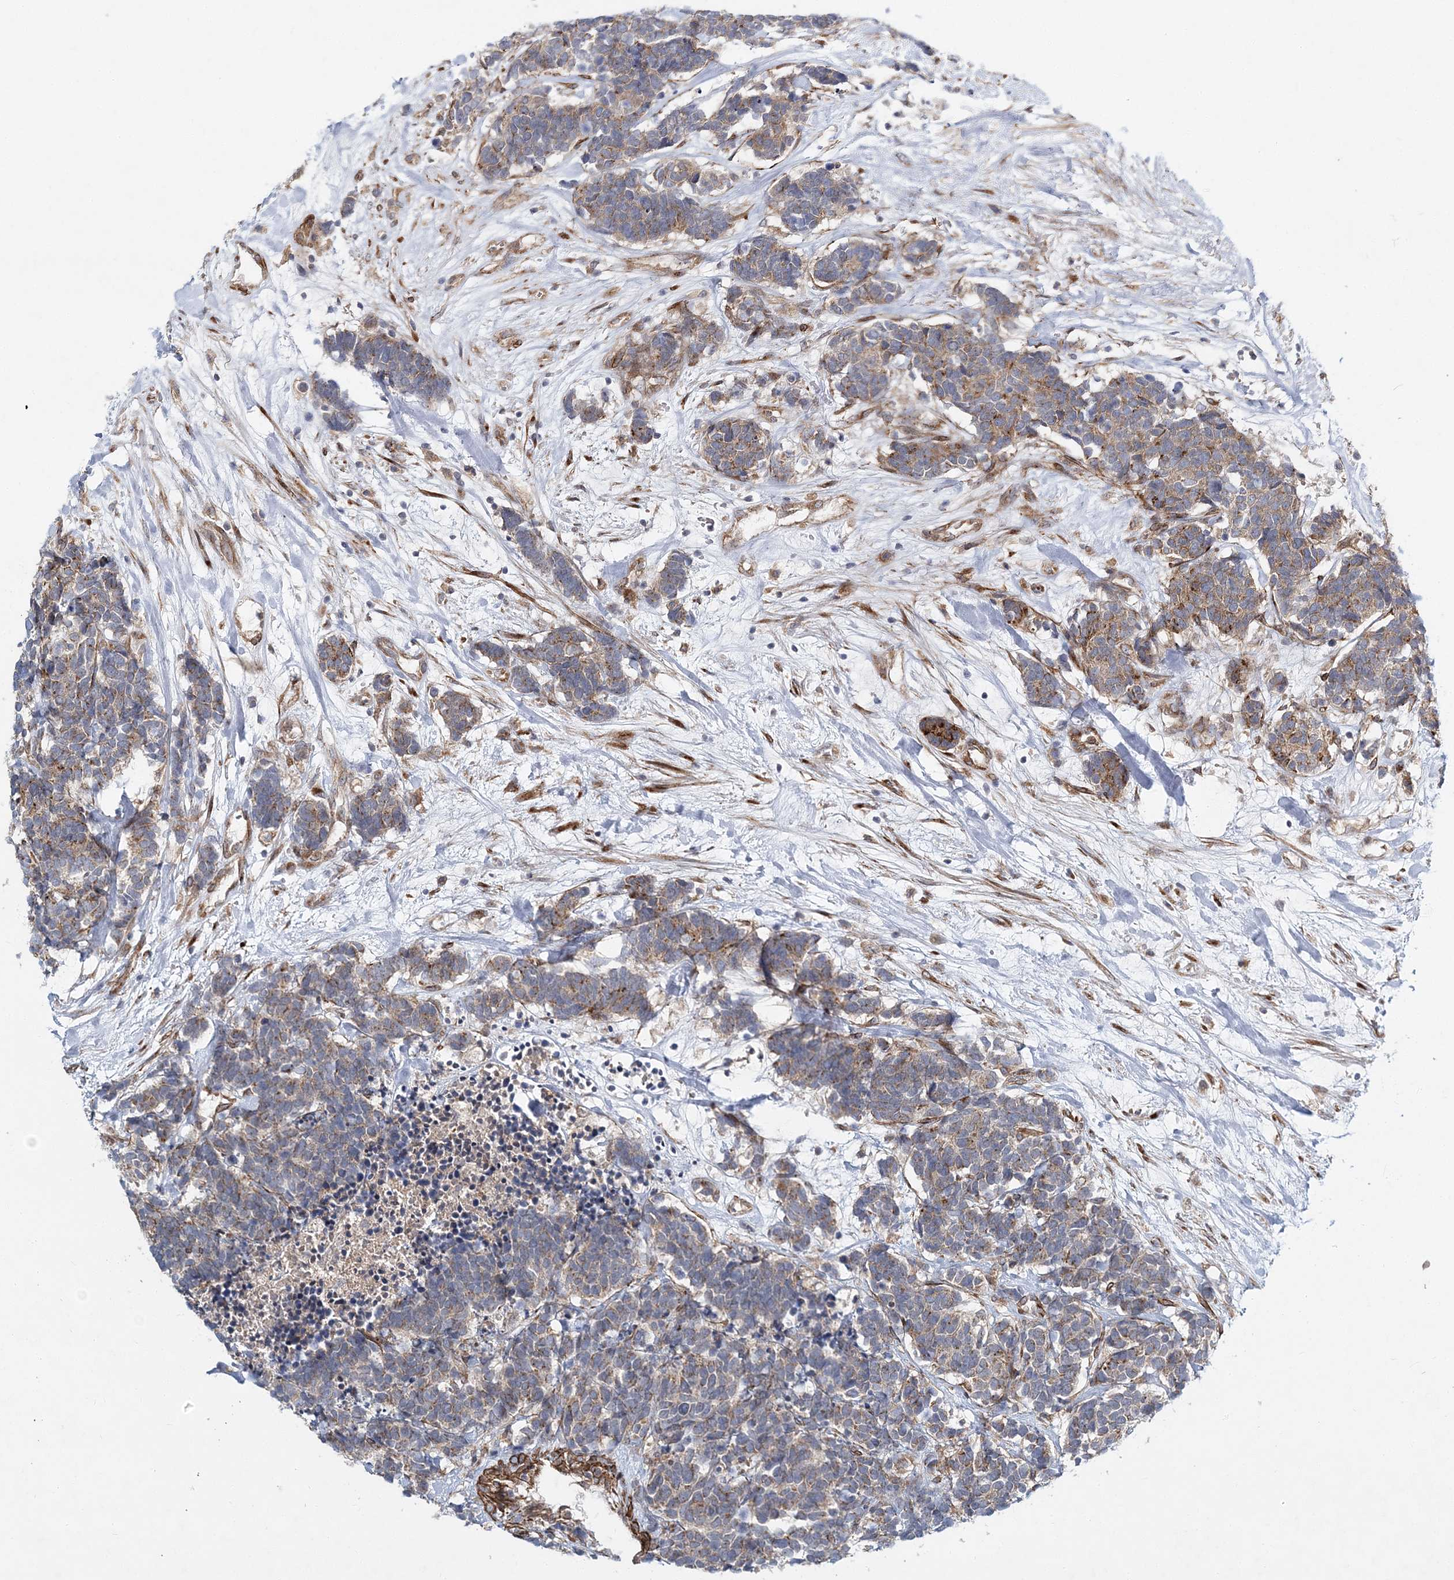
{"staining": {"intensity": "weak", "quantity": "<25%", "location": "cytoplasmic/membranous"}, "tissue": "carcinoid", "cell_type": "Tumor cells", "image_type": "cancer", "snomed": [{"axis": "morphology", "description": "Carcinoma, NOS"}, {"axis": "morphology", "description": "Carcinoid, malignant, NOS"}, {"axis": "topography", "description": "Urinary bladder"}], "caption": "Human carcinoid stained for a protein using immunohistochemistry displays no expression in tumor cells.", "gene": "NBAS", "patient": {"sex": "male", "age": 57}}